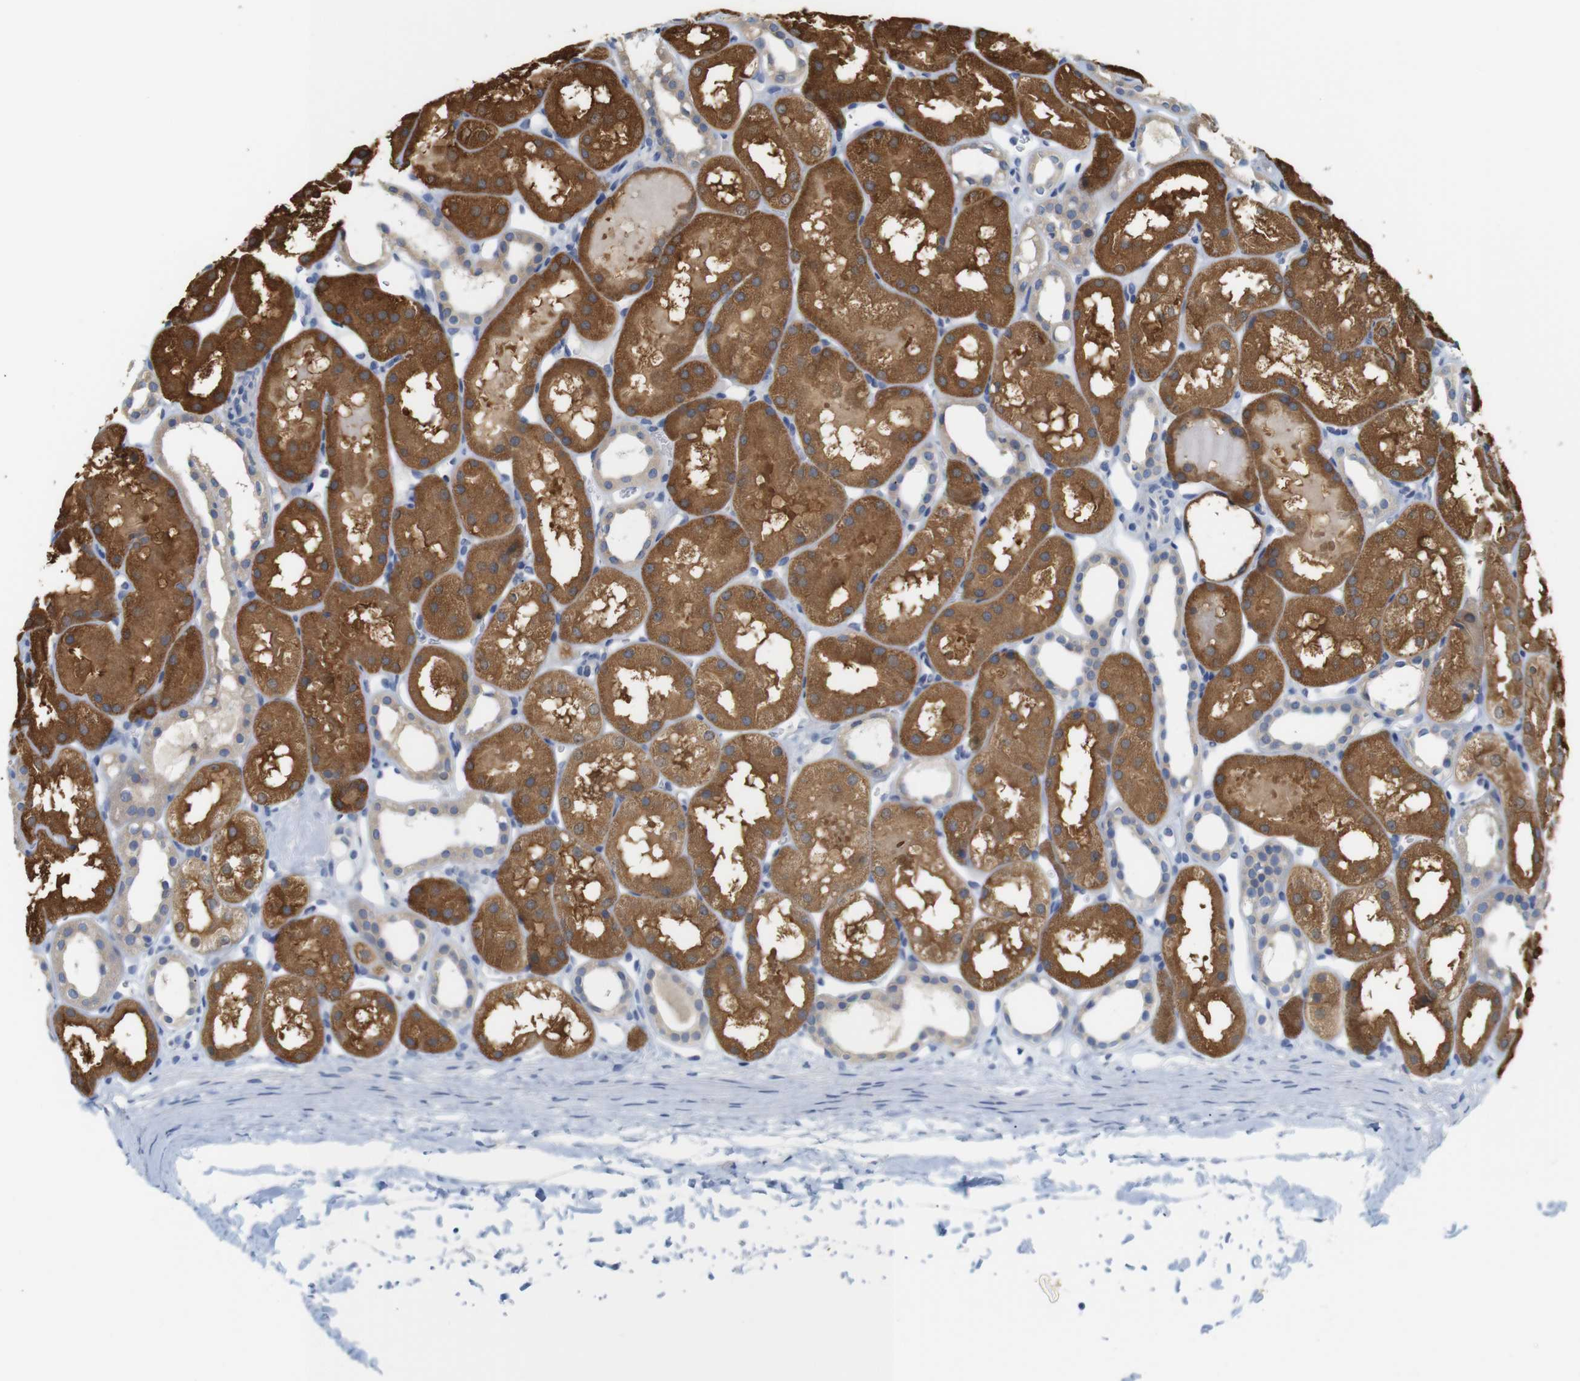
{"staining": {"intensity": "negative", "quantity": "none", "location": "none"}, "tissue": "kidney", "cell_type": "Cells in glomeruli", "image_type": "normal", "snomed": [{"axis": "morphology", "description": "Normal tissue, NOS"}, {"axis": "topography", "description": "Kidney"}, {"axis": "topography", "description": "Urinary bladder"}], "caption": "DAB immunohistochemical staining of normal kidney displays no significant staining in cells in glomeruli.", "gene": "NEBL", "patient": {"sex": "male", "age": 16}}